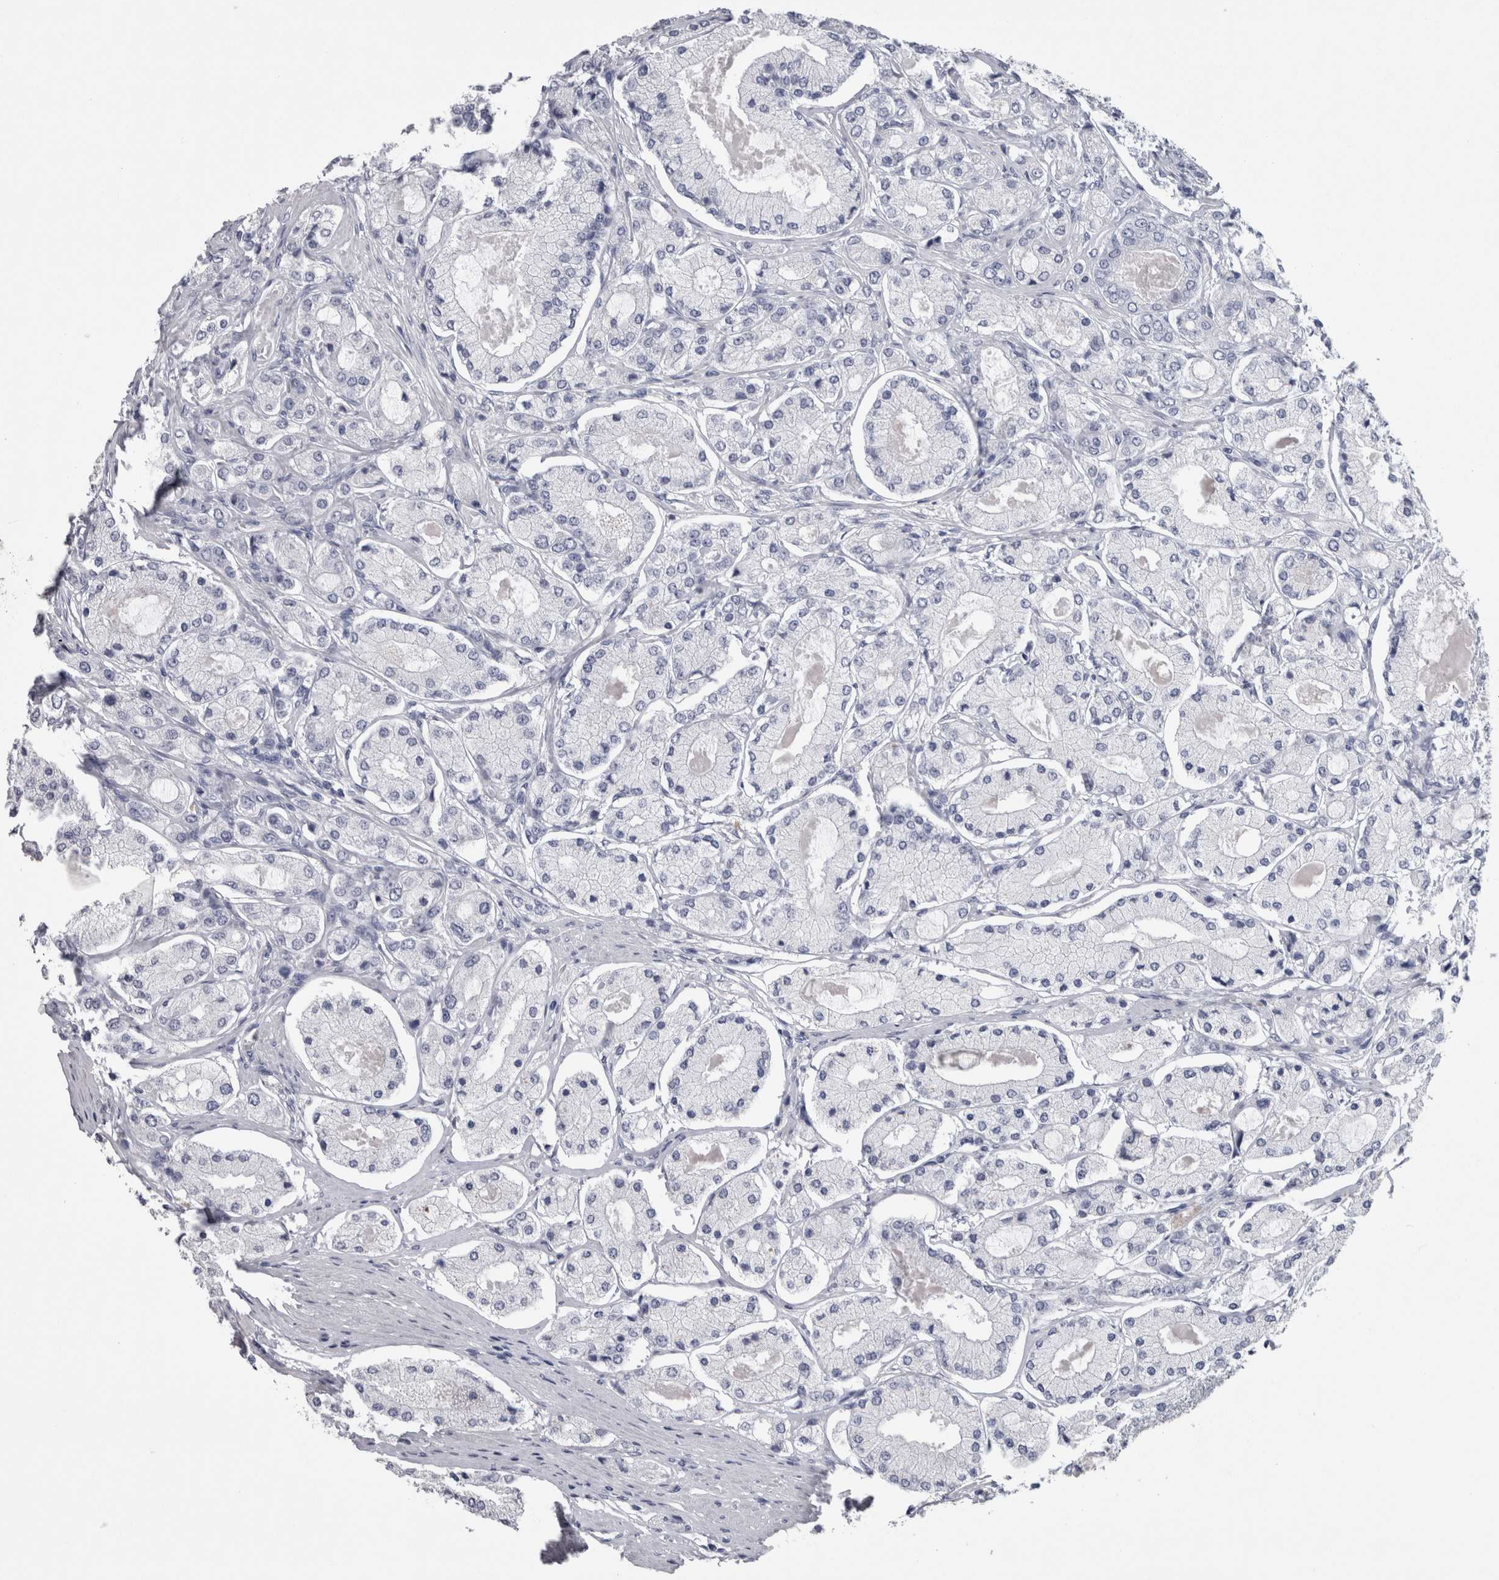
{"staining": {"intensity": "negative", "quantity": "none", "location": "none"}, "tissue": "prostate cancer", "cell_type": "Tumor cells", "image_type": "cancer", "snomed": [{"axis": "morphology", "description": "Adenocarcinoma, High grade"}, {"axis": "topography", "description": "Prostate"}], "caption": "Immunohistochemistry photomicrograph of neoplastic tissue: human prostate high-grade adenocarcinoma stained with DAB (3,3'-diaminobenzidine) reveals no significant protein staining in tumor cells. (Stains: DAB IHC with hematoxylin counter stain, Microscopy: brightfield microscopy at high magnification).", "gene": "CA8", "patient": {"sex": "male", "age": 65}}